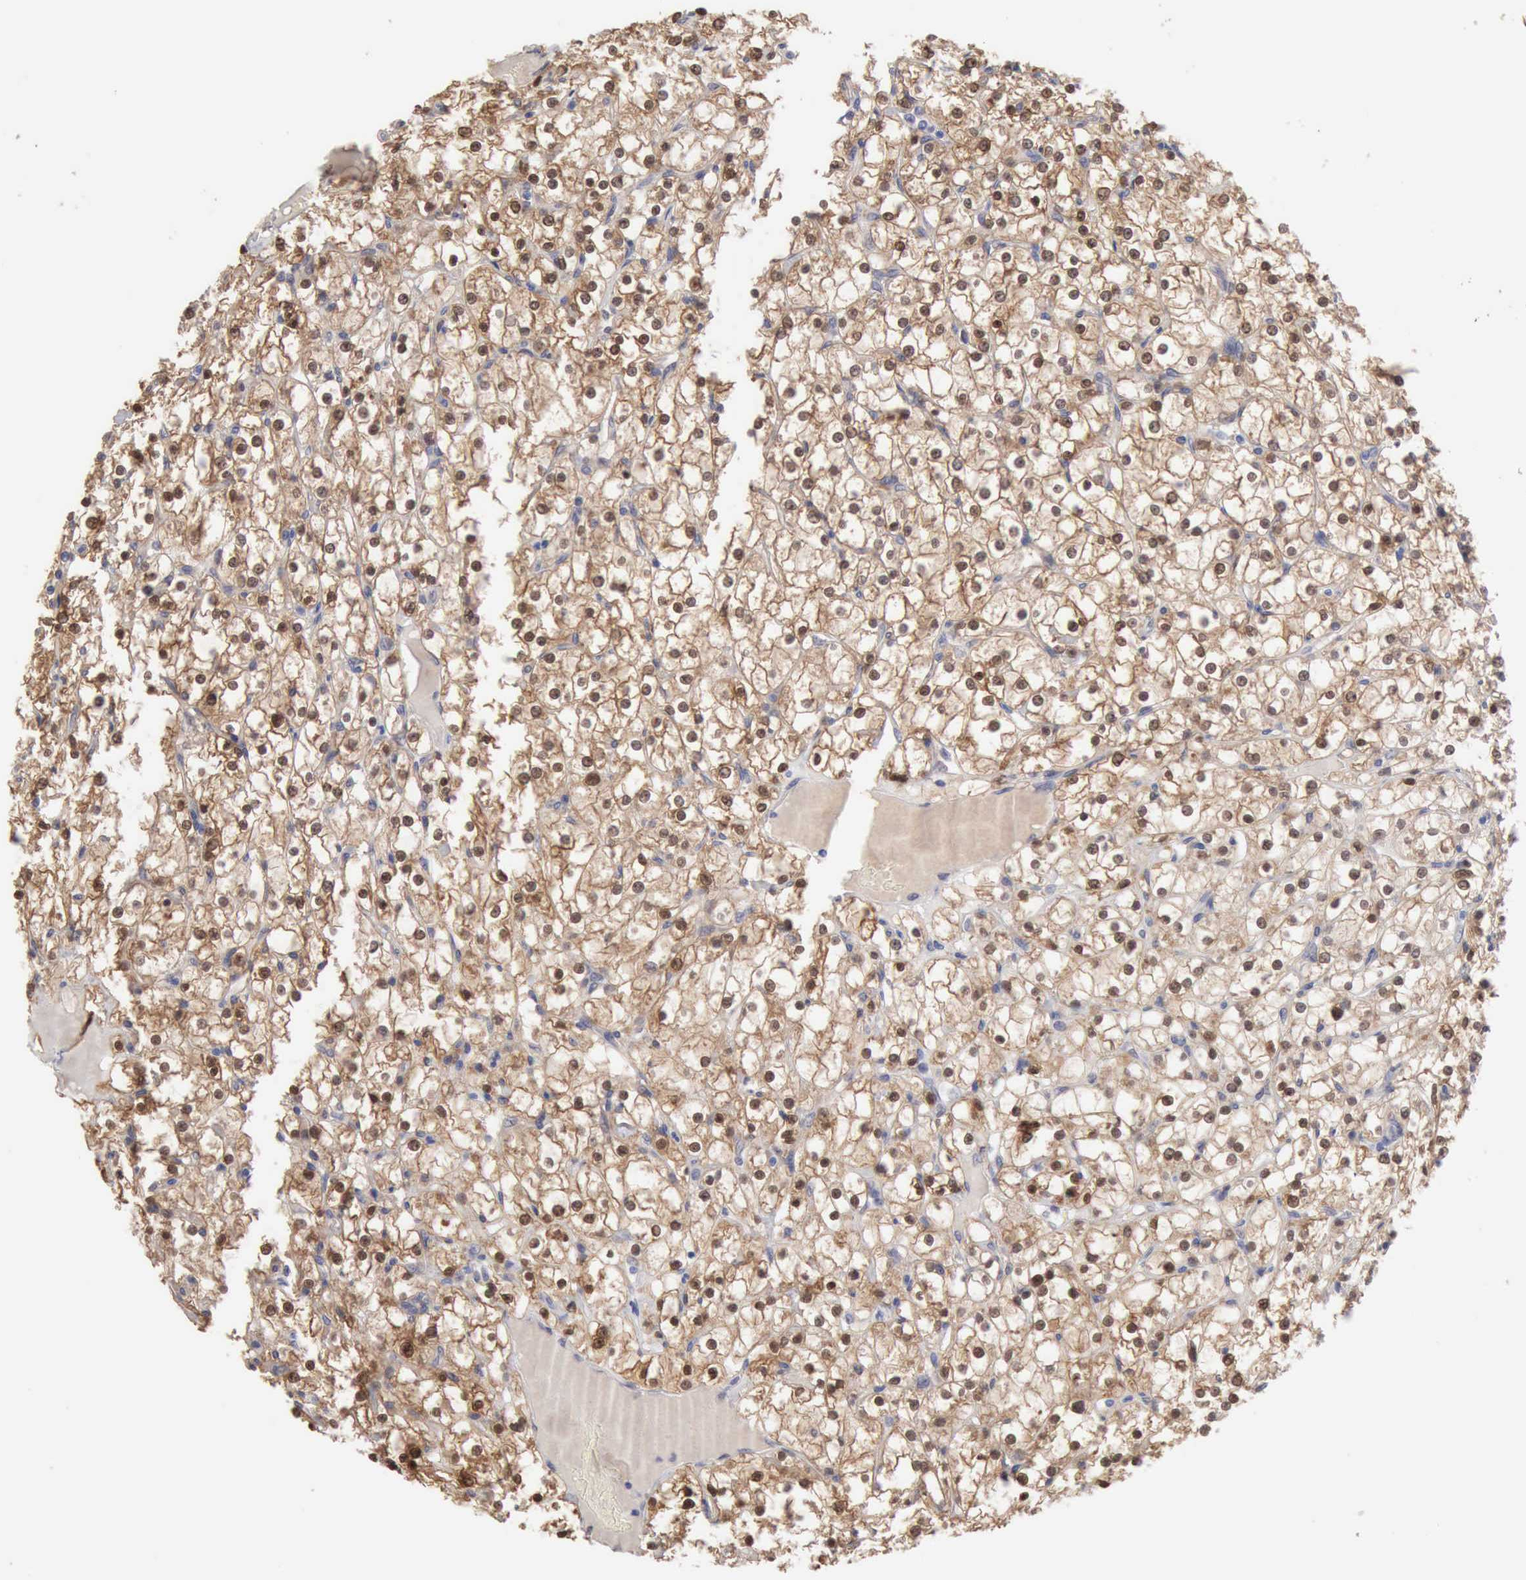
{"staining": {"intensity": "moderate", "quantity": "25%-75%", "location": "cytoplasmic/membranous,nuclear"}, "tissue": "renal cancer", "cell_type": "Tumor cells", "image_type": "cancer", "snomed": [{"axis": "morphology", "description": "Adenocarcinoma, NOS"}, {"axis": "topography", "description": "Kidney"}], "caption": "About 25%-75% of tumor cells in renal cancer (adenocarcinoma) reveal moderate cytoplasmic/membranous and nuclear protein expression as visualized by brown immunohistochemical staining.", "gene": "PTGR2", "patient": {"sex": "female", "age": 73}}